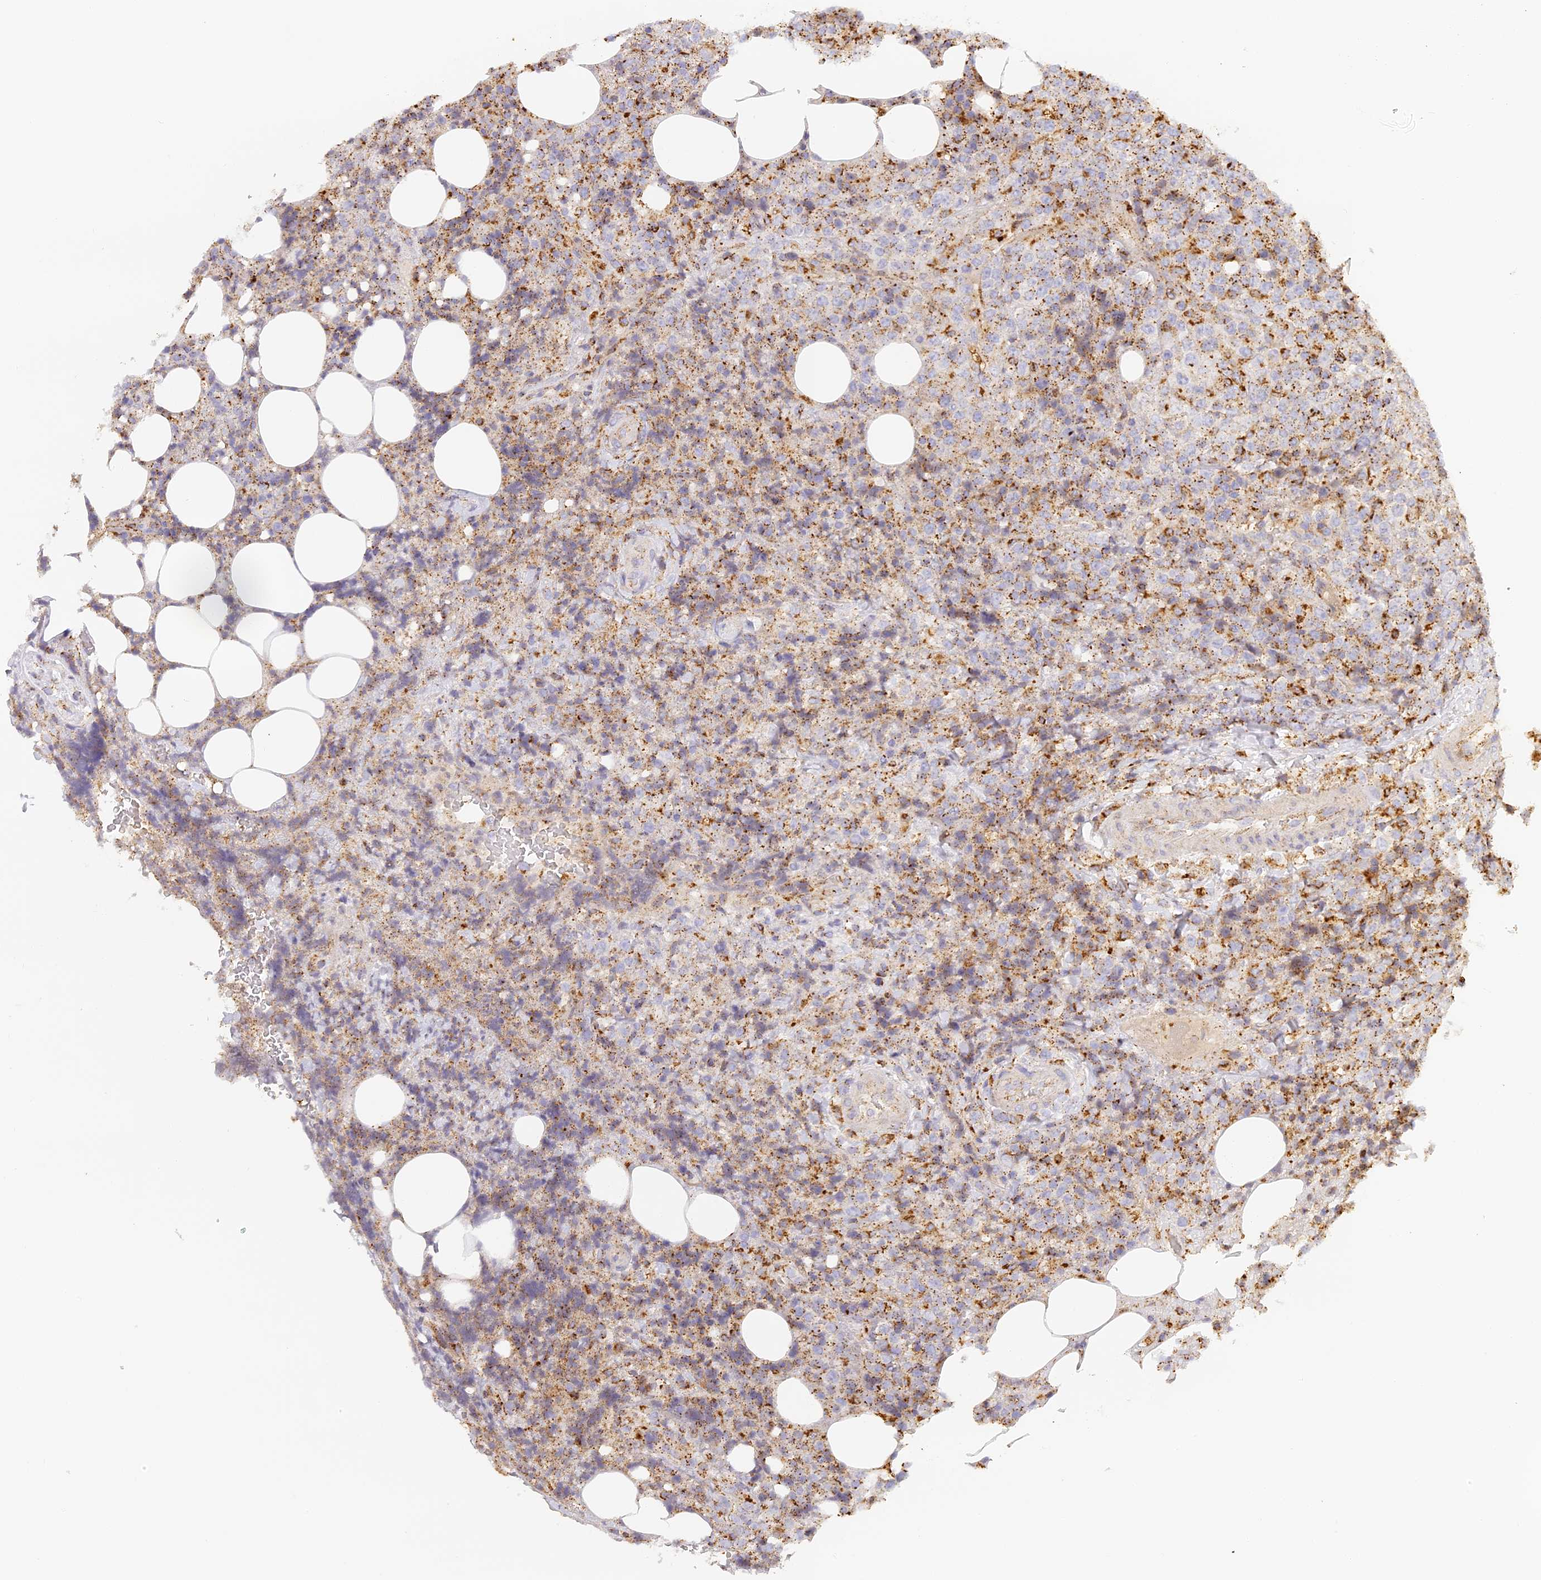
{"staining": {"intensity": "moderate", "quantity": ">75%", "location": "cytoplasmic/membranous"}, "tissue": "lymphoma", "cell_type": "Tumor cells", "image_type": "cancer", "snomed": [{"axis": "morphology", "description": "Malignant lymphoma, non-Hodgkin's type, High grade"}, {"axis": "topography", "description": "Lymph node"}], "caption": "Human high-grade malignant lymphoma, non-Hodgkin's type stained with a brown dye demonstrates moderate cytoplasmic/membranous positive expression in about >75% of tumor cells.", "gene": "LAMP2", "patient": {"sex": "male", "age": 13}}